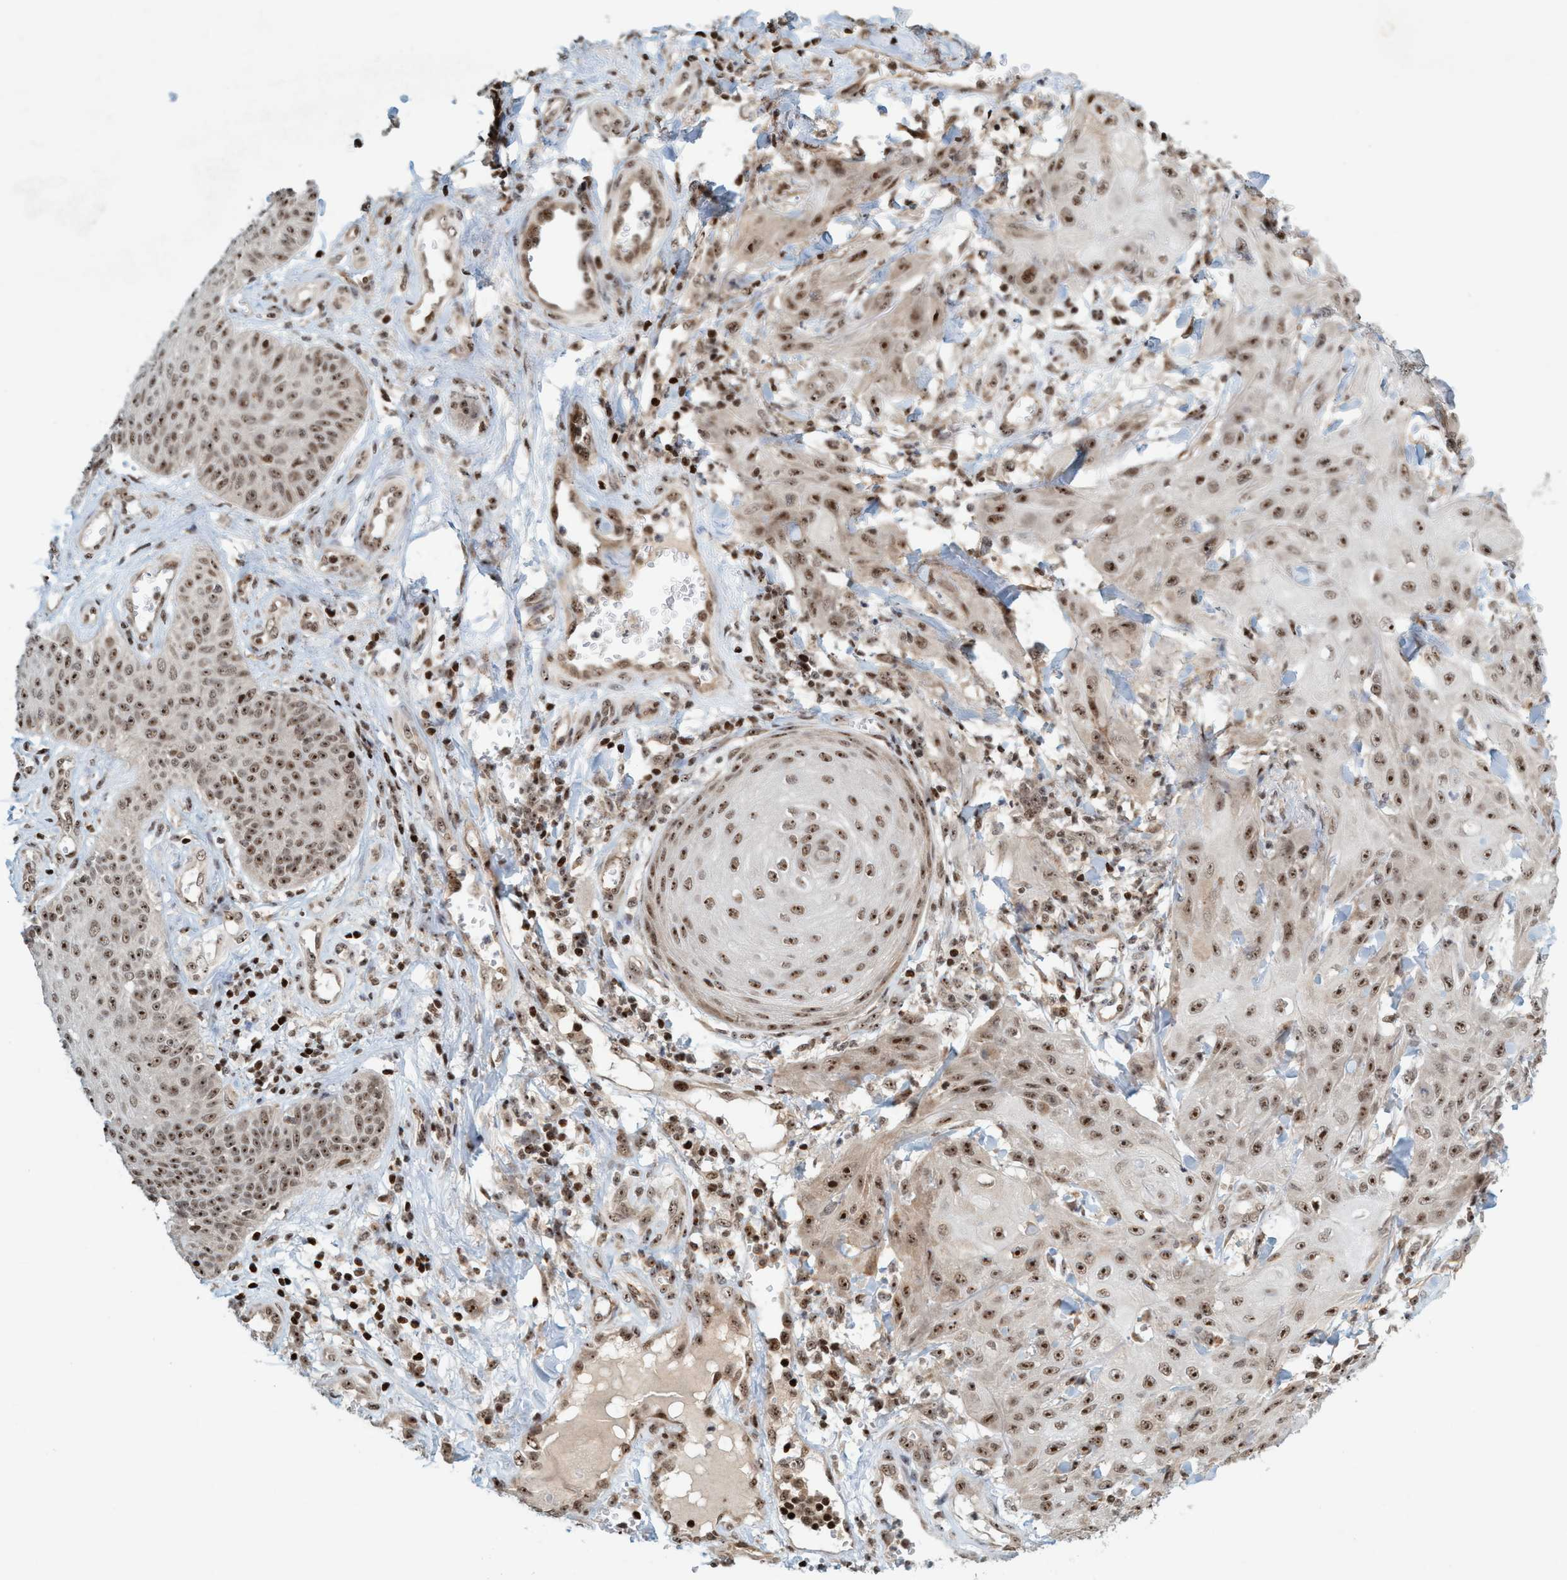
{"staining": {"intensity": "moderate", "quantity": ">75%", "location": "nuclear"}, "tissue": "skin cancer", "cell_type": "Tumor cells", "image_type": "cancer", "snomed": [{"axis": "morphology", "description": "Squamous cell carcinoma, NOS"}, {"axis": "topography", "description": "Skin"}], "caption": "DAB immunohistochemical staining of squamous cell carcinoma (skin) shows moderate nuclear protein staining in approximately >75% of tumor cells. The protein of interest is stained brown, and the nuclei are stained in blue (DAB IHC with brightfield microscopy, high magnification).", "gene": "SMCR8", "patient": {"sex": "male", "age": 74}}